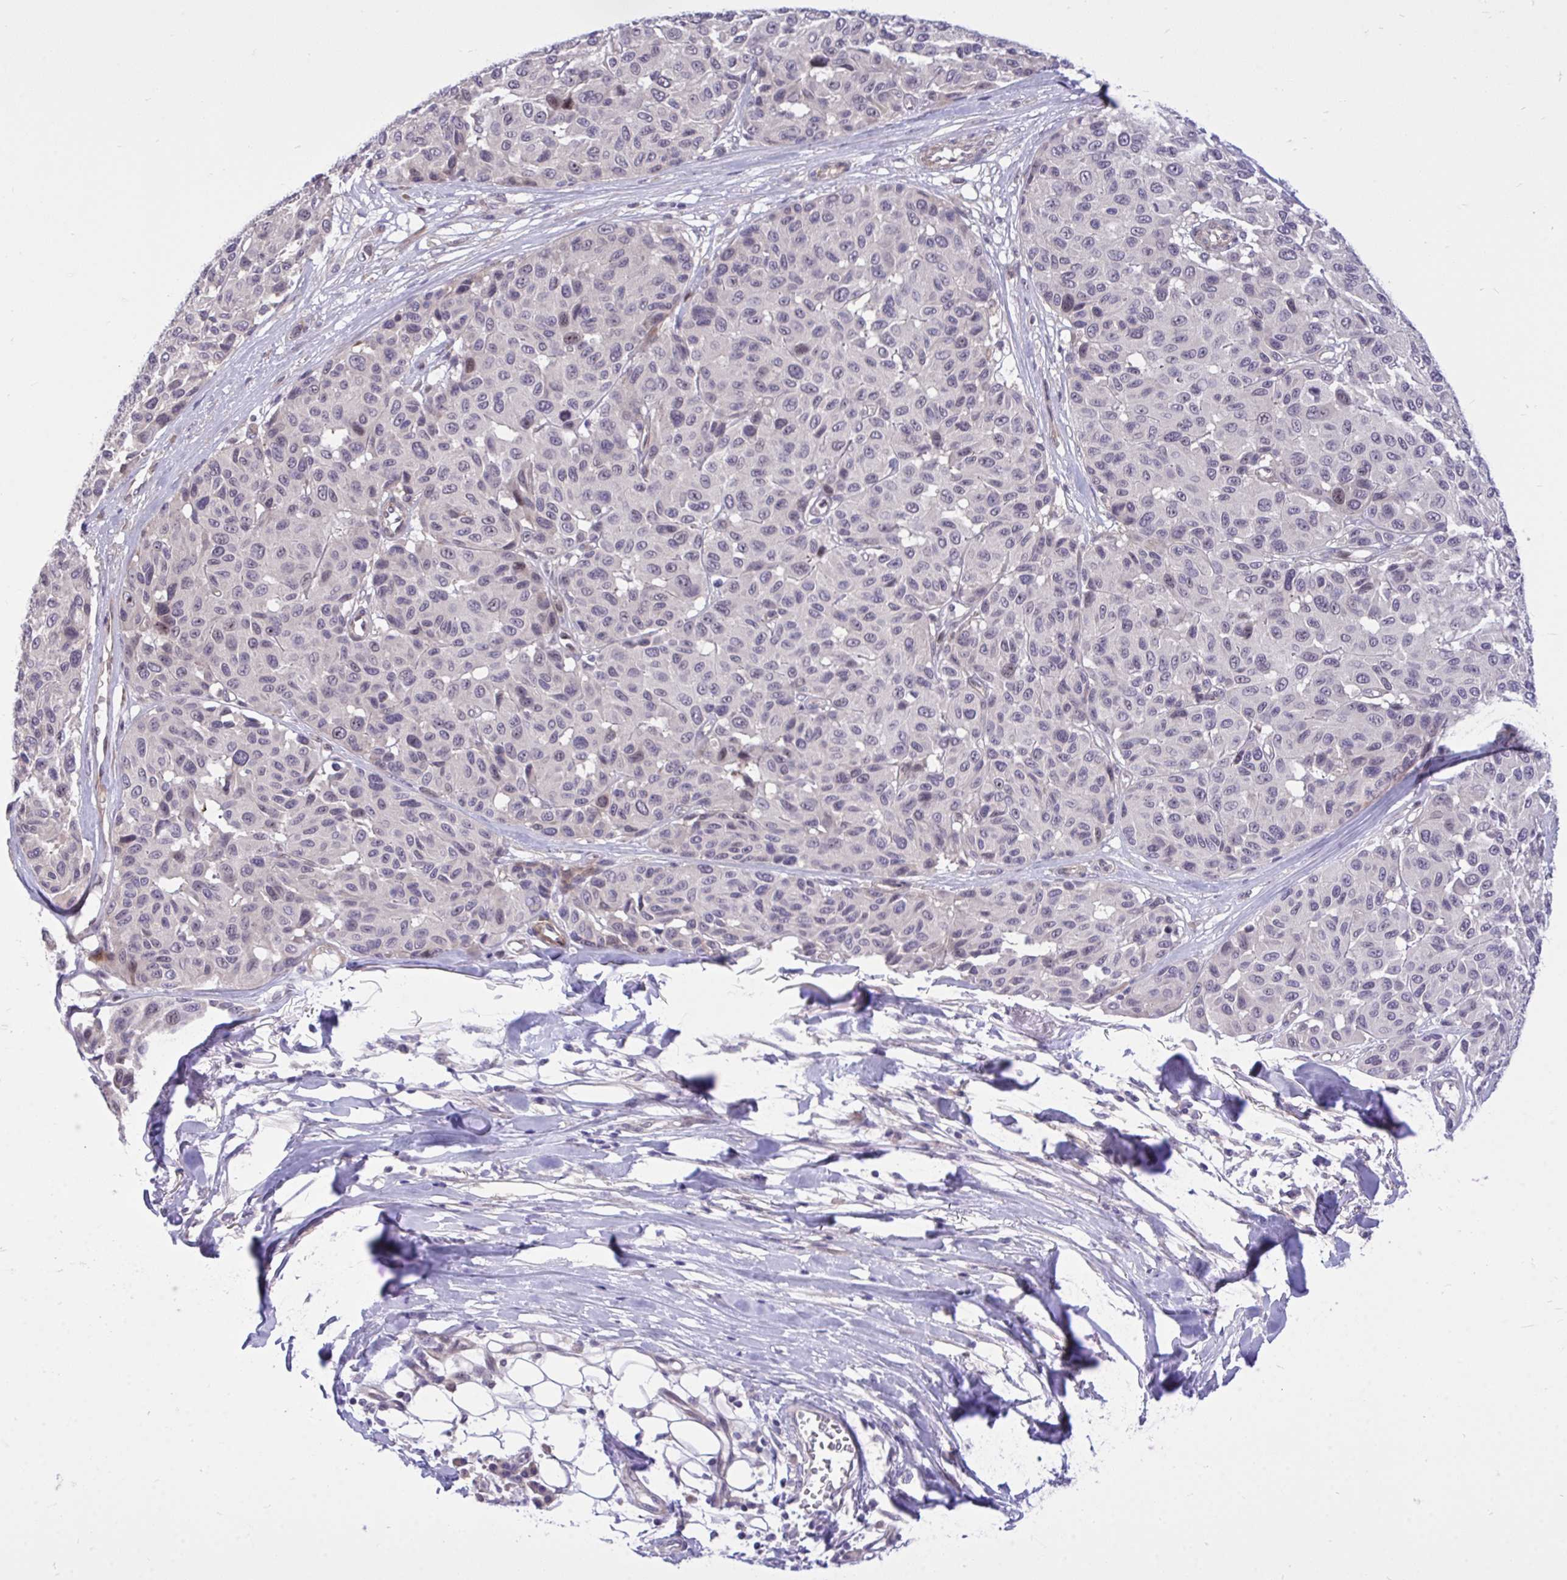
{"staining": {"intensity": "negative", "quantity": "none", "location": "none"}, "tissue": "melanoma", "cell_type": "Tumor cells", "image_type": "cancer", "snomed": [{"axis": "morphology", "description": "Malignant melanoma, NOS"}, {"axis": "topography", "description": "Skin"}], "caption": "Human malignant melanoma stained for a protein using IHC demonstrates no expression in tumor cells.", "gene": "HMBOX1", "patient": {"sex": "female", "age": 66}}